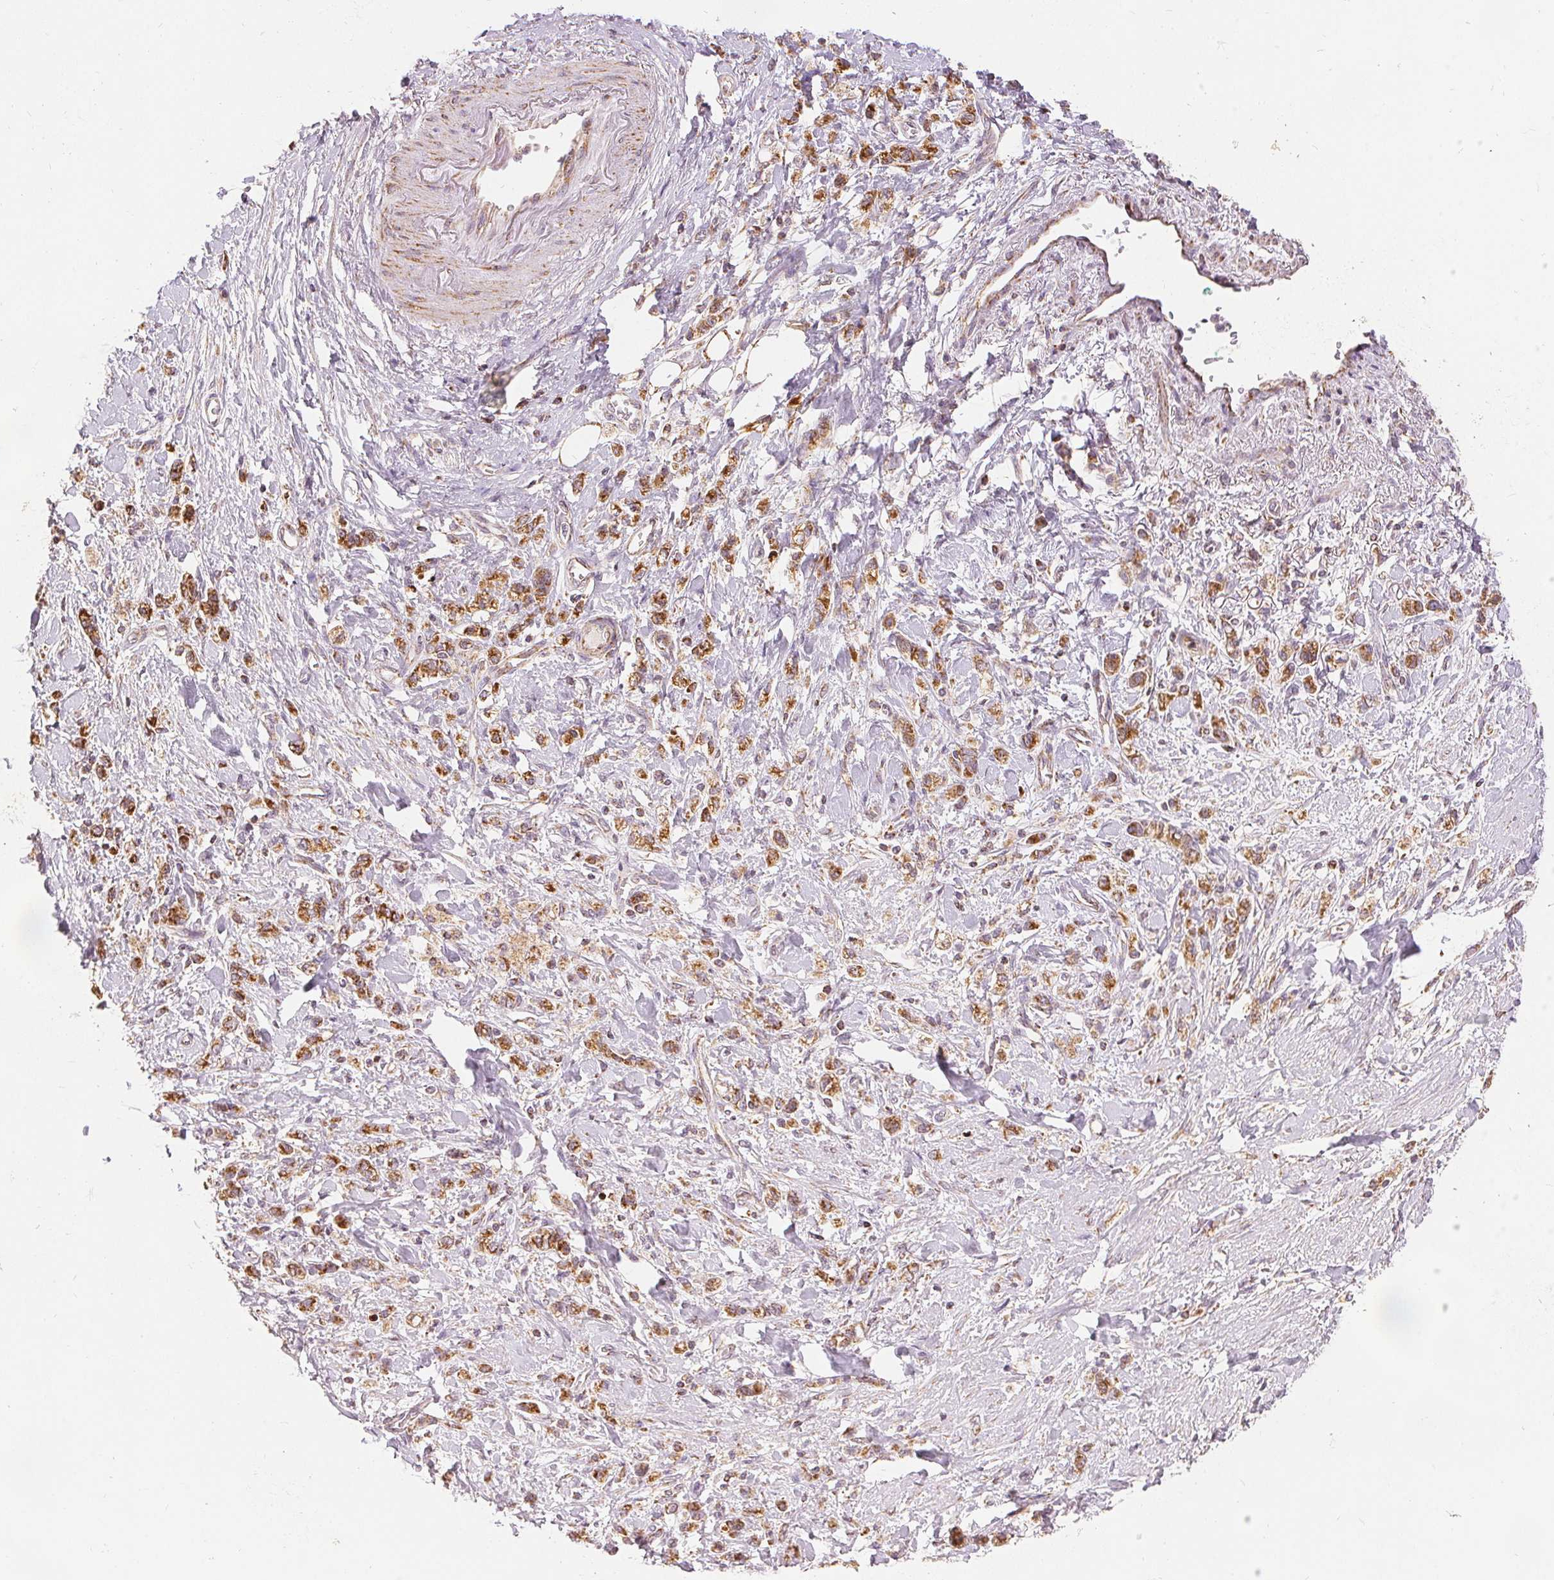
{"staining": {"intensity": "strong", "quantity": ">75%", "location": "cytoplasmic/membranous"}, "tissue": "stomach cancer", "cell_type": "Tumor cells", "image_type": "cancer", "snomed": [{"axis": "morphology", "description": "Adenocarcinoma, NOS"}, {"axis": "topography", "description": "Stomach"}], "caption": "Human adenocarcinoma (stomach) stained for a protein (brown) shows strong cytoplasmic/membranous positive expression in approximately >75% of tumor cells.", "gene": "SDHB", "patient": {"sex": "male", "age": 77}}